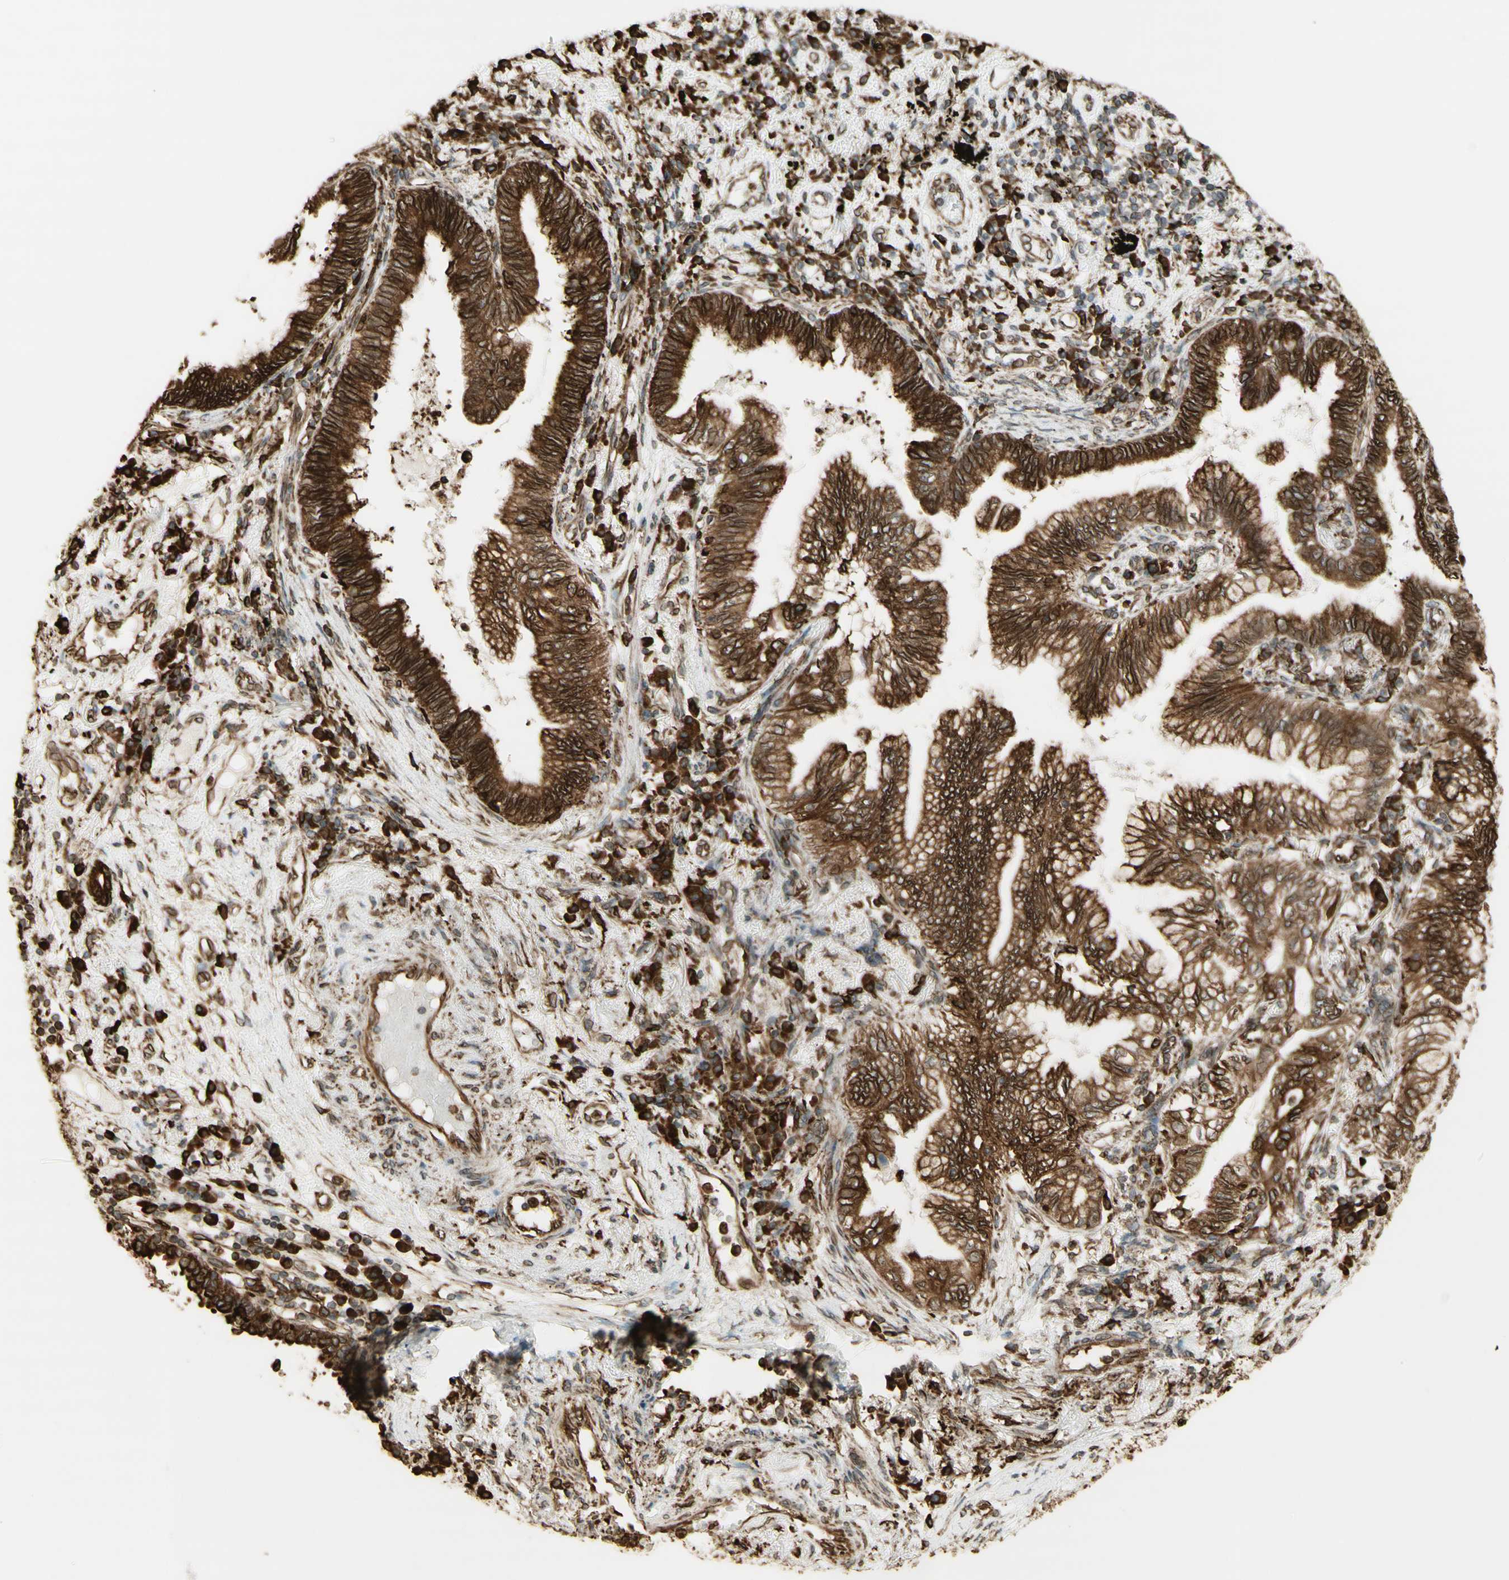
{"staining": {"intensity": "moderate", "quantity": ">75%", "location": "cytoplasmic/membranous"}, "tissue": "lung cancer", "cell_type": "Tumor cells", "image_type": "cancer", "snomed": [{"axis": "morphology", "description": "Normal tissue, NOS"}, {"axis": "morphology", "description": "Adenocarcinoma, NOS"}, {"axis": "topography", "description": "Bronchus"}, {"axis": "topography", "description": "Lung"}], "caption": "Protein expression analysis of lung cancer (adenocarcinoma) displays moderate cytoplasmic/membranous staining in about >75% of tumor cells.", "gene": "CANX", "patient": {"sex": "female", "age": 70}}